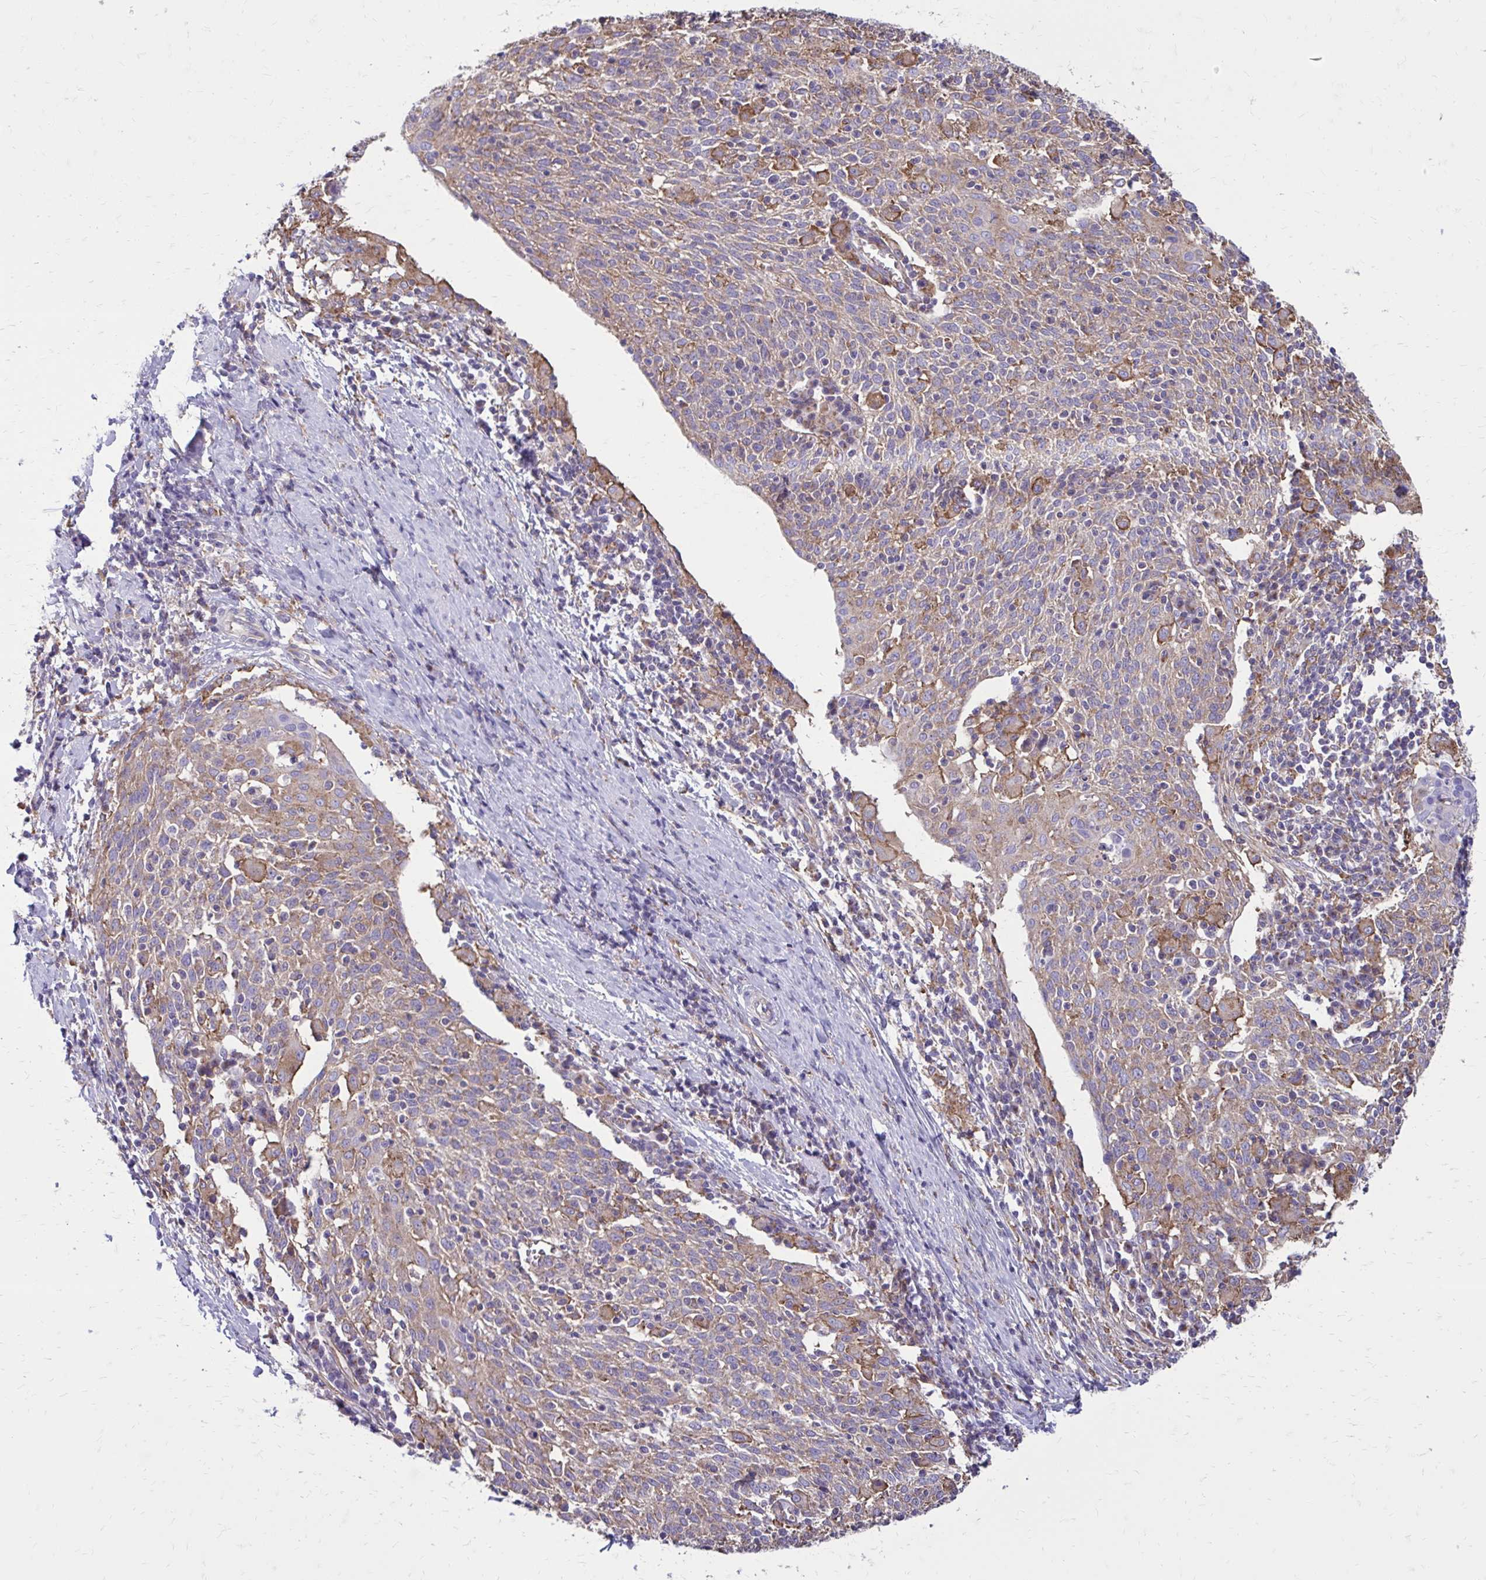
{"staining": {"intensity": "weak", "quantity": ">75%", "location": "cytoplasmic/membranous"}, "tissue": "cervical cancer", "cell_type": "Tumor cells", "image_type": "cancer", "snomed": [{"axis": "morphology", "description": "Squamous cell carcinoma, NOS"}, {"axis": "topography", "description": "Cervix"}], "caption": "Human cervical cancer stained with a brown dye displays weak cytoplasmic/membranous positive staining in about >75% of tumor cells.", "gene": "CLTA", "patient": {"sex": "female", "age": 52}}